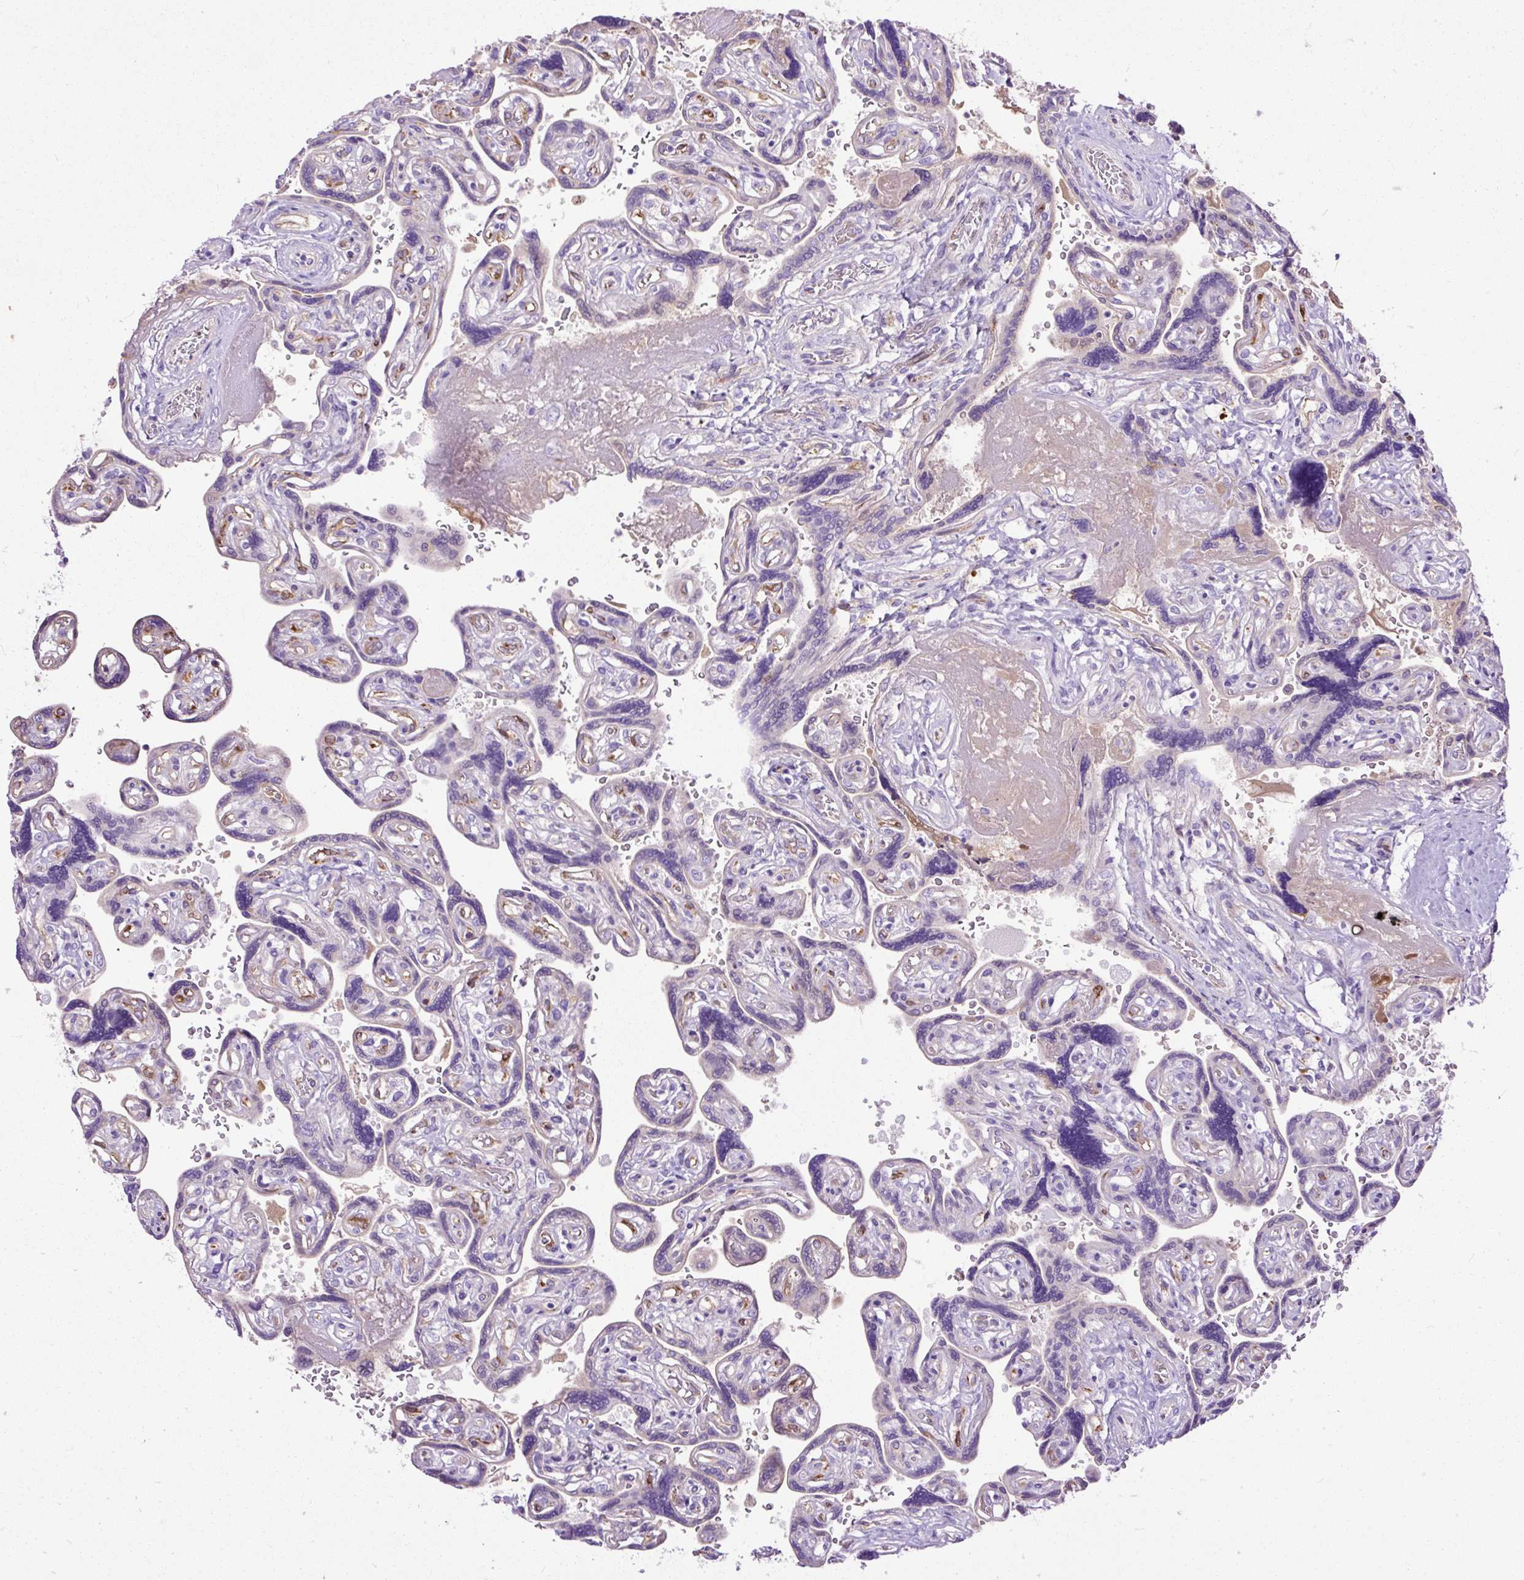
{"staining": {"intensity": "negative", "quantity": "none", "location": "none"}, "tissue": "placenta", "cell_type": "Decidual cells", "image_type": "normal", "snomed": [{"axis": "morphology", "description": "Normal tissue, NOS"}, {"axis": "topography", "description": "Placenta"}], "caption": "This is a image of immunohistochemistry (IHC) staining of normal placenta, which shows no positivity in decidual cells. (Stains: DAB immunohistochemistry (IHC) with hematoxylin counter stain, Microscopy: brightfield microscopy at high magnification).", "gene": "CLEC3B", "patient": {"sex": "female", "age": 32}}